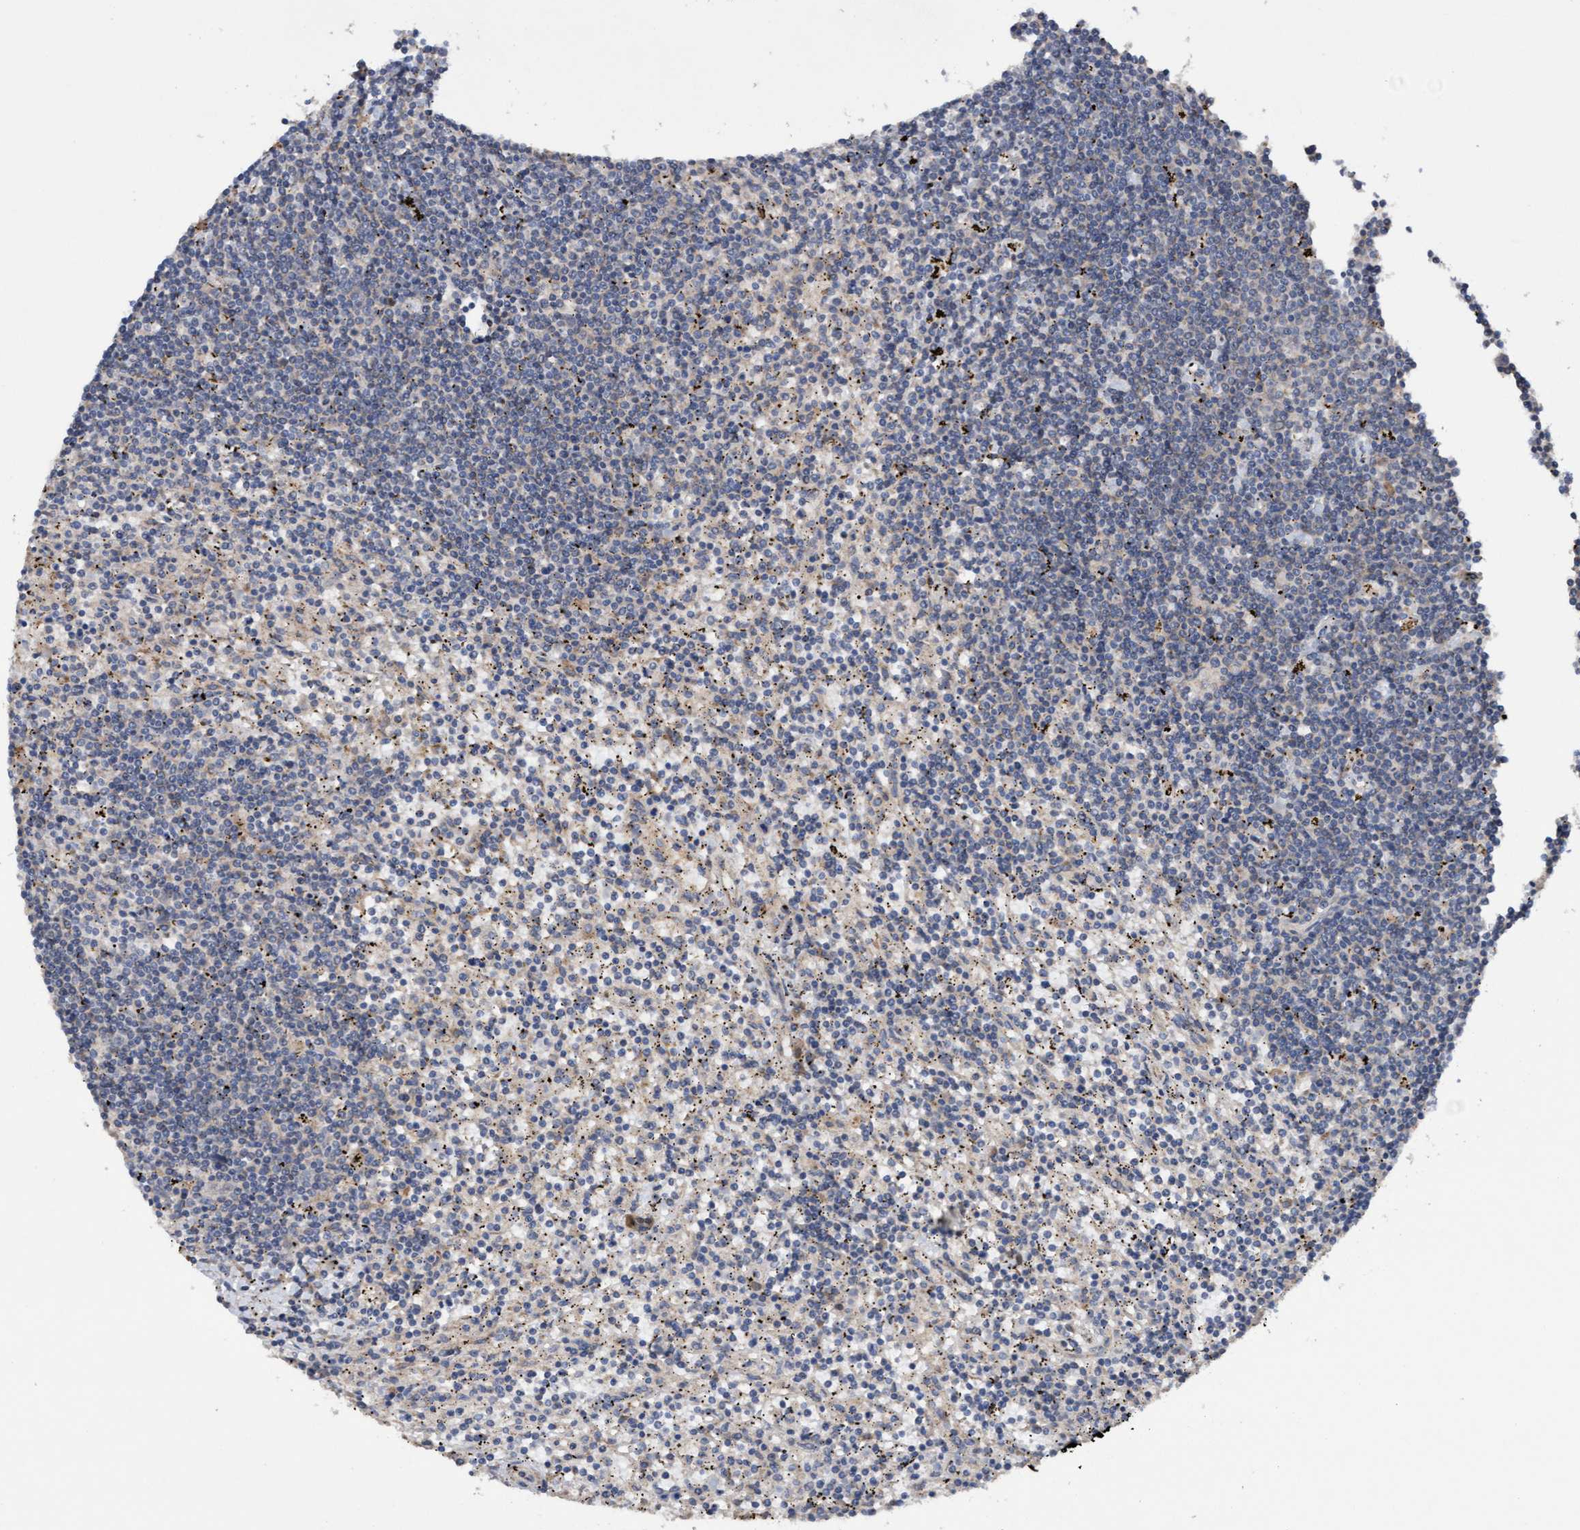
{"staining": {"intensity": "negative", "quantity": "none", "location": "none"}, "tissue": "lymphoma", "cell_type": "Tumor cells", "image_type": "cancer", "snomed": [{"axis": "morphology", "description": "Malignant lymphoma, non-Hodgkin's type, Low grade"}, {"axis": "topography", "description": "Spleen"}], "caption": "Tumor cells are negative for brown protein staining in low-grade malignant lymphoma, non-Hodgkin's type. (DAB immunohistochemistry visualized using brightfield microscopy, high magnification).", "gene": "ELP5", "patient": {"sex": "male", "age": 76}}